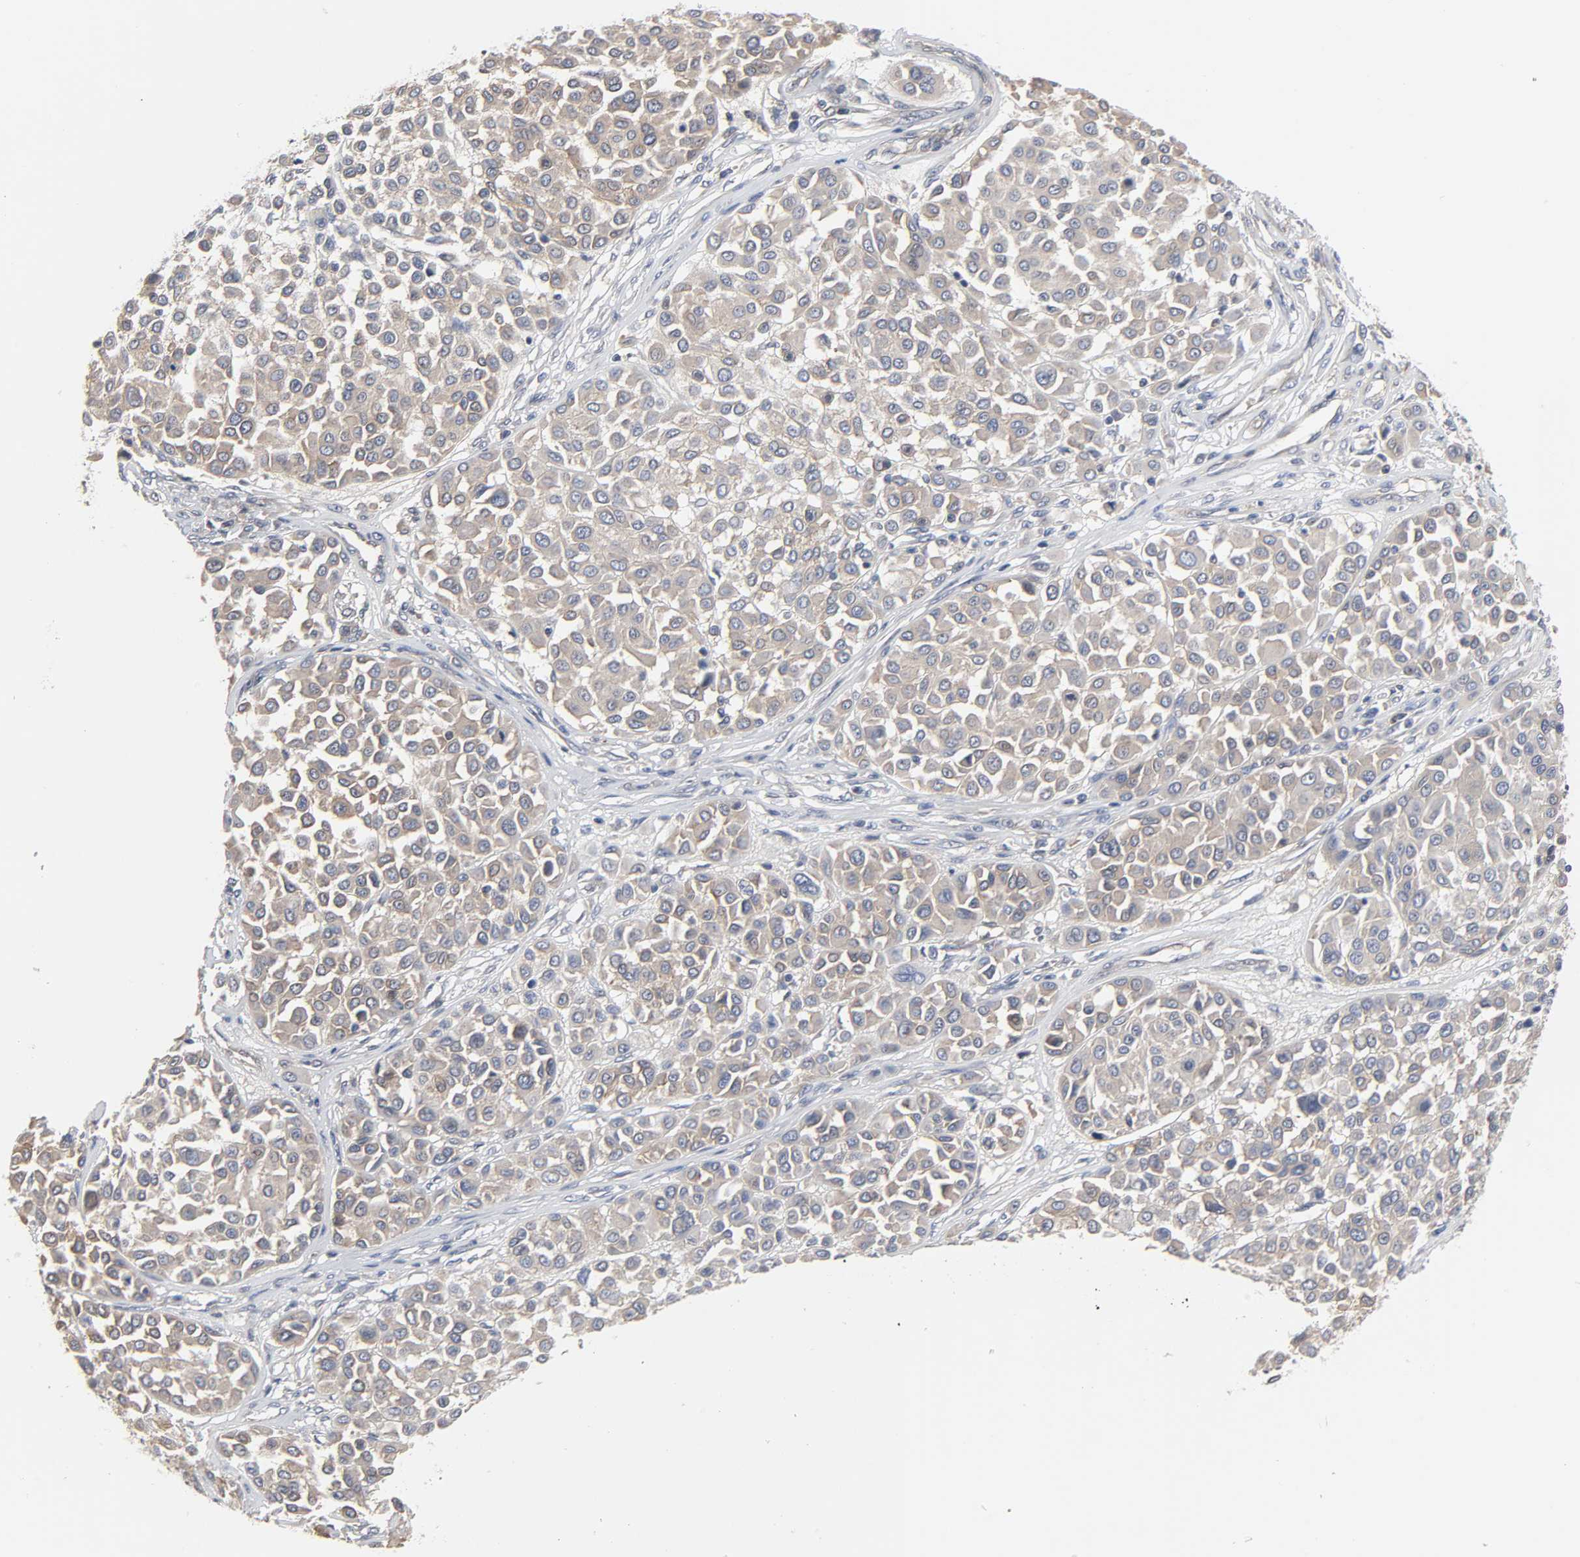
{"staining": {"intensity": "weak", "quantity": ">75%", "location": "cytoplasmic/membranous"}, "tissue": "melanoma", "cell_type": "Tumor cells", "image_type": "cancer", "snomed": [{"axis": "morphology", "description": "Malignant melanoma, Metastatic site"}, {"axis": "topography", "description": "Soft tissue"}], "caption": "There is low levels of weak cytoplasmic/membranous expression in tumor cells of malignant melanoma (metastatic site), as demonstrated by immunohistochemical staining (brown color).", "gene": "DDX10", "patient": {"sex": "male", "age": 41}}